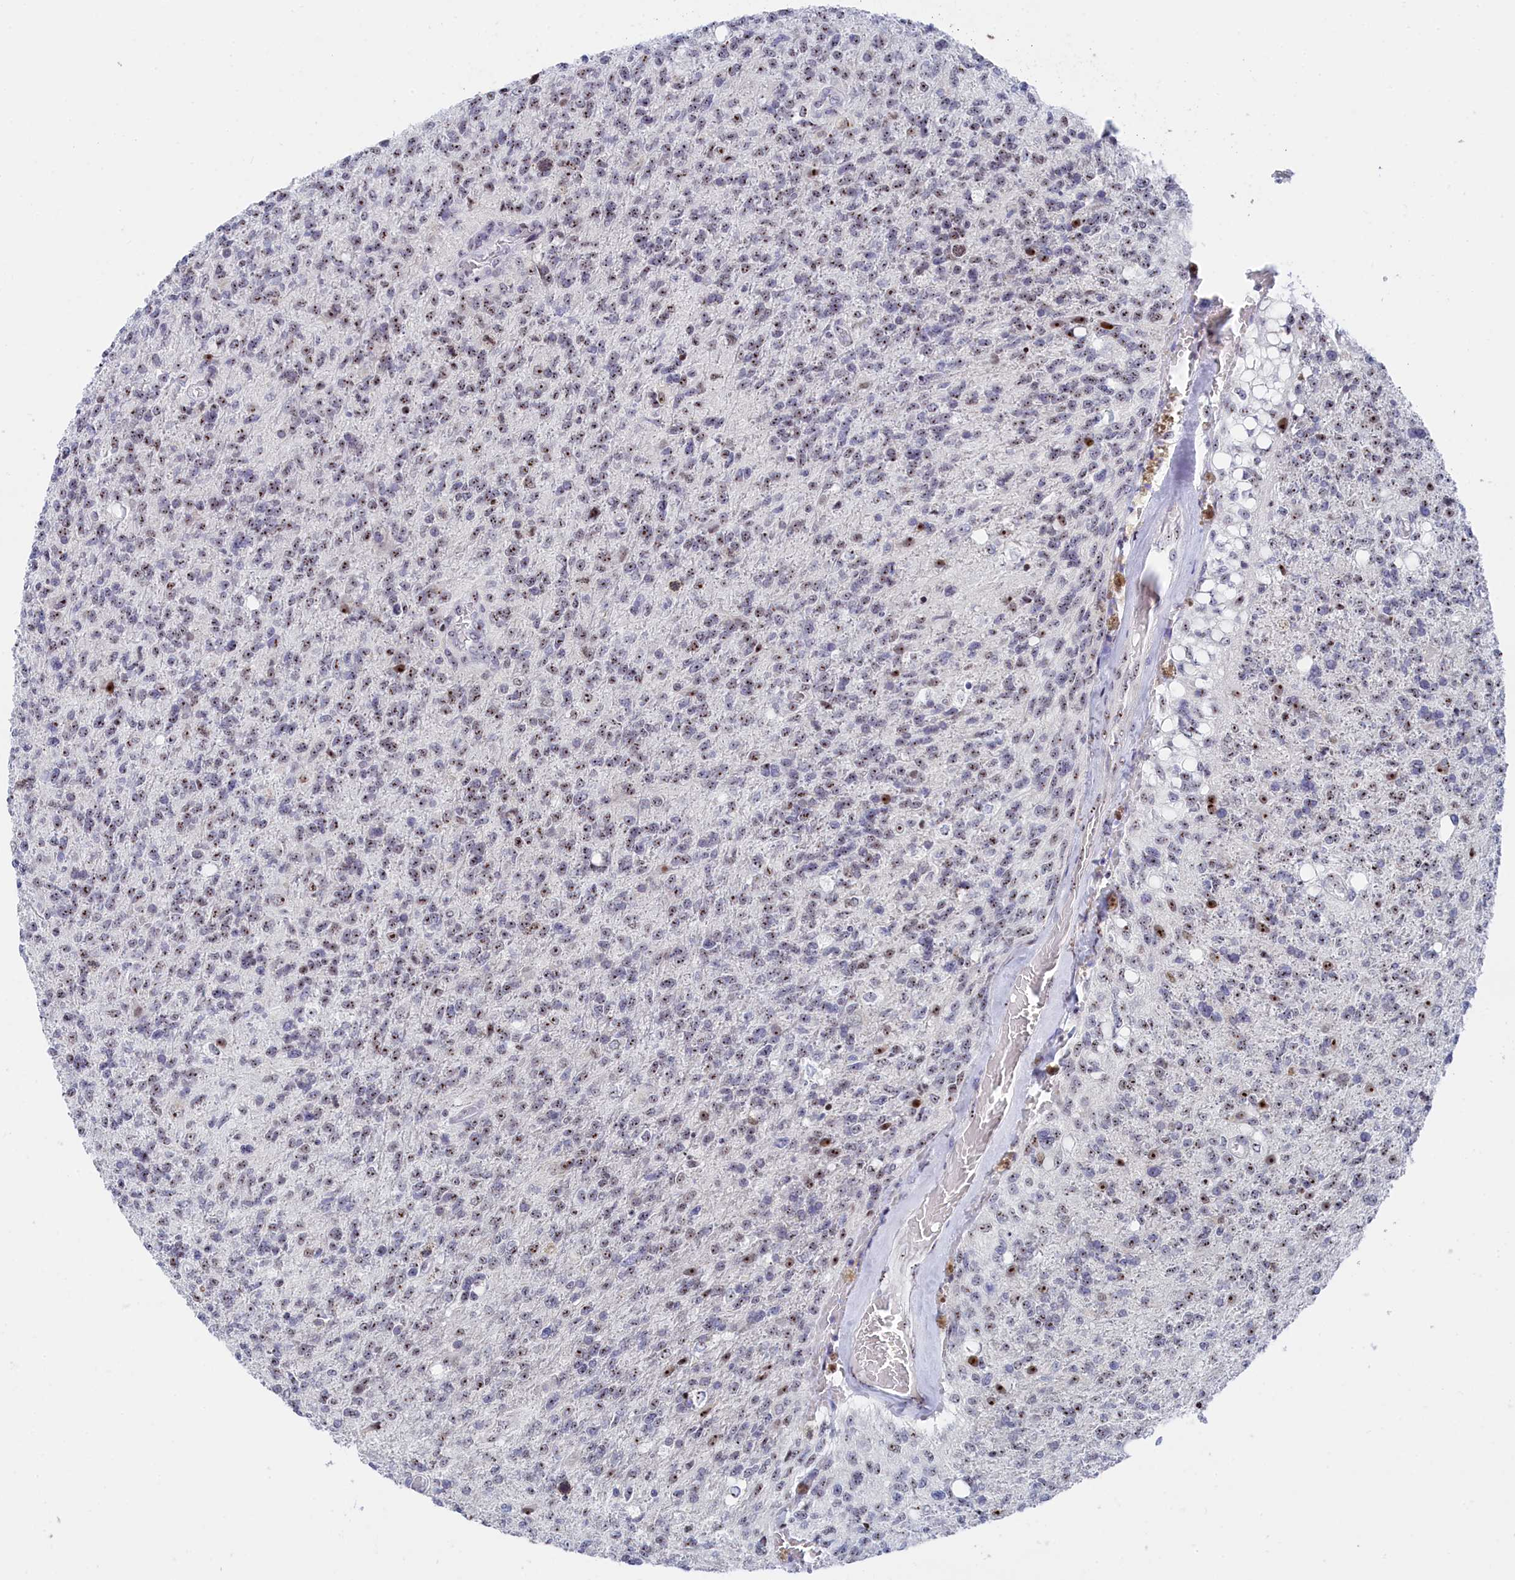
{"staining": {"intensity": "moderate", "quantity": "25%-75%", "location": "nuclear"}, "tissue": "glioma", "cell_type": "Tumor cells", "image_type": "cancer", "snomed": [{"axis": "morphology", "description": "Glioma, malignant, High grade"}, {"axis": "topography", "description": "Brain"}], "caption": "This micrograph demonstrates glioma stained with immunohistochemistry to label a protein in brown. The nuclear of tumor cells show moderate positivity for the protein. Nuclei are counter-stained blue.", "gene": "RSL1D1", "patient": {"sex": "male", "age": 56}}